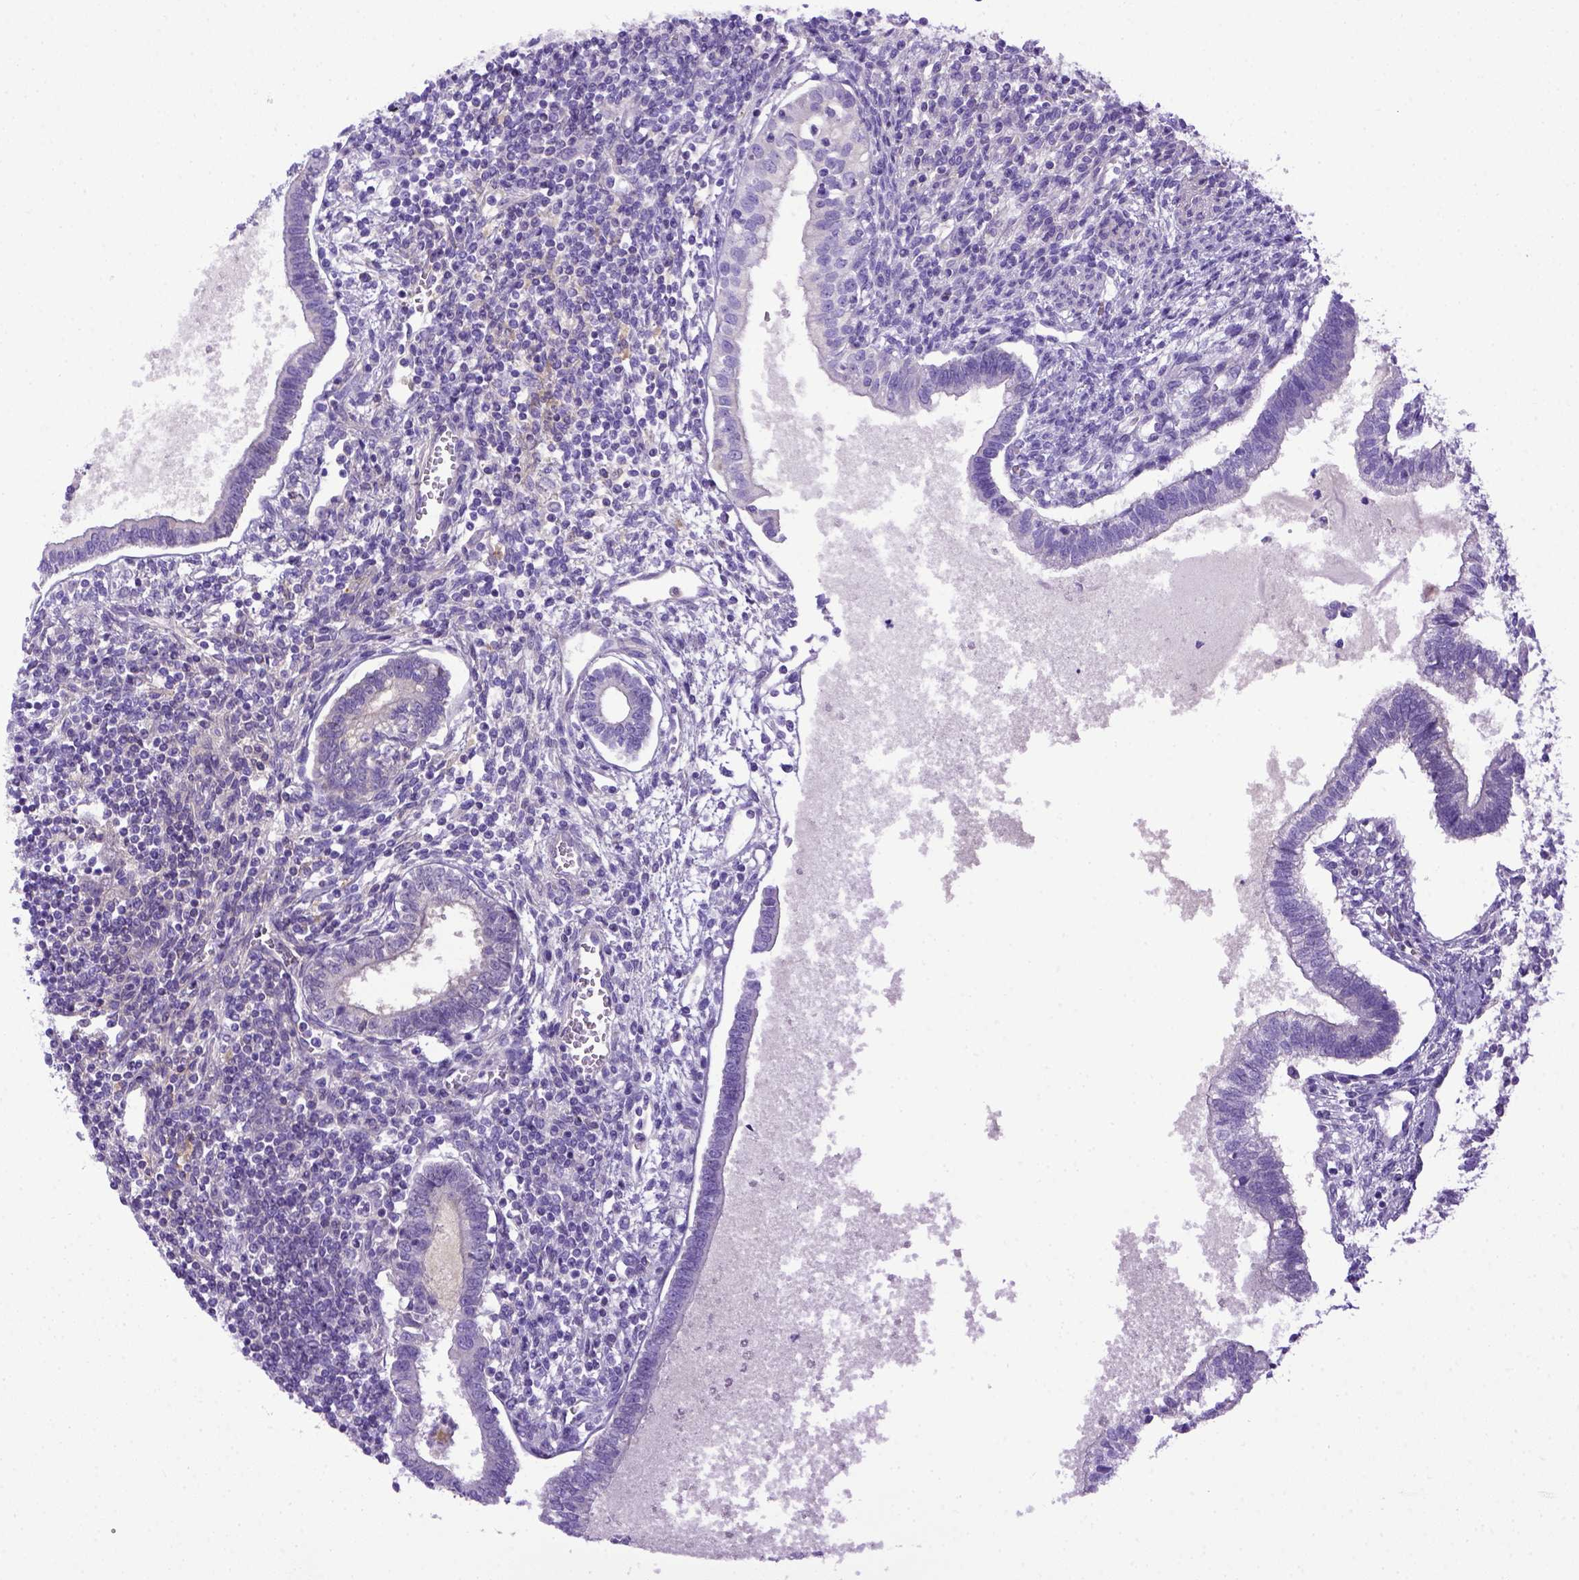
{"staining": {"intensity": "negative", "quantity": "none", "location": "none"}, "tissue": "testis cancer", "cell_type": "Tumor cells", "image_type": "cancer", "snomed": [{"axis": "morphology", "description": "Carcinoma, Embryonal, NOS"}, {"axis": "topography", "description": "Testis"}], "caption": "Protein analysis of testis cancer (embryonal carcinoma) reveals no significant positivity in tumor cells.", "gene": "ITIH4", "patient": {"sex": "male", "age": 37}}